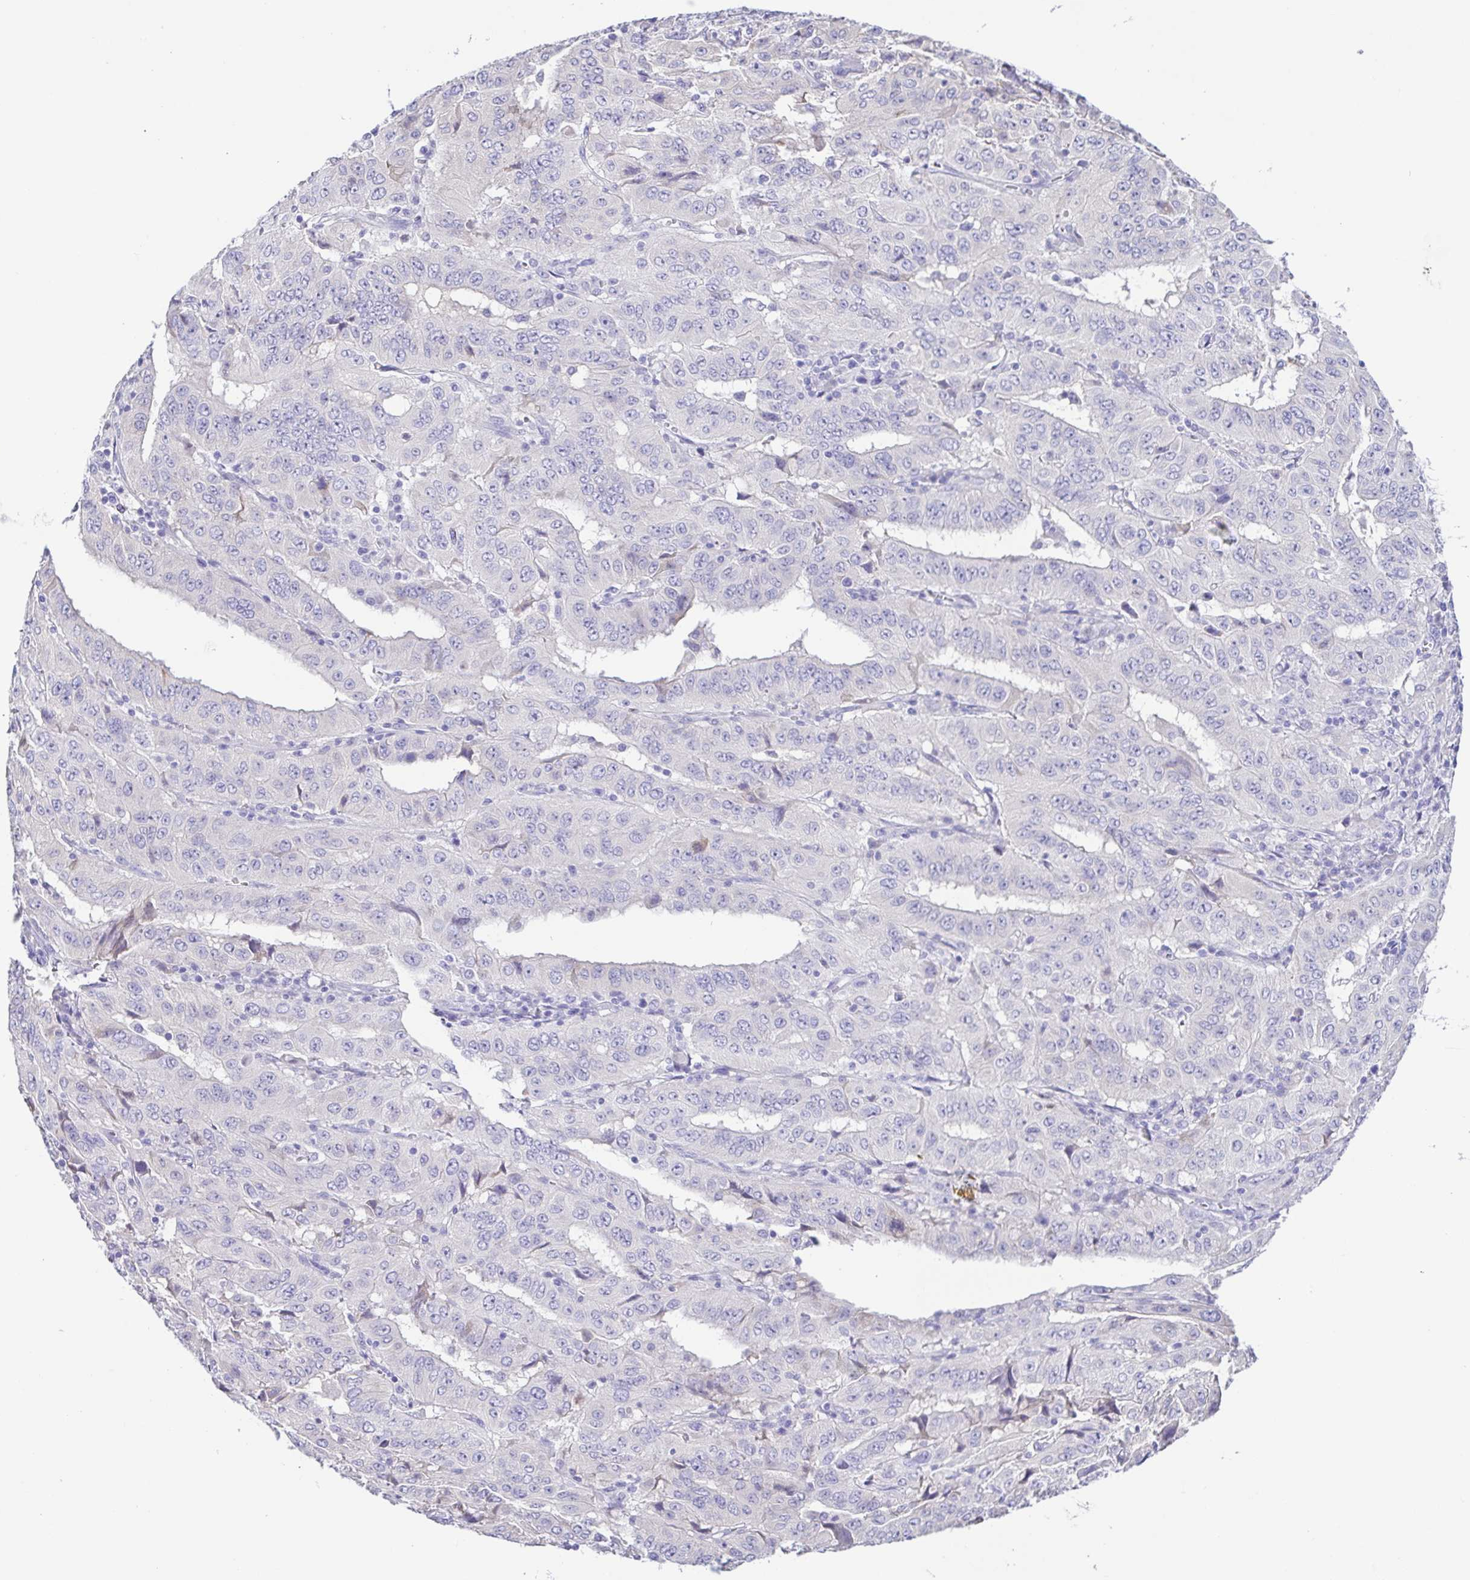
{"staining": {"intensity": "negative", "quantity": "none", "location": "none"}, "tissue": "pancreatic cancer", "cell_type": "Tumor cells", "image_type": "cancer", "snomed": [{"axis": "morphology", "description": "Adenocarcinoma, NOS"}, {"axis": "topography", "description": "Pancreas"}], "caption": "Tumor cells are negative for protein expression in human pancreatic cancer.", "gene": "A1BG", "patient": {"sex": "male", "age": 63}}